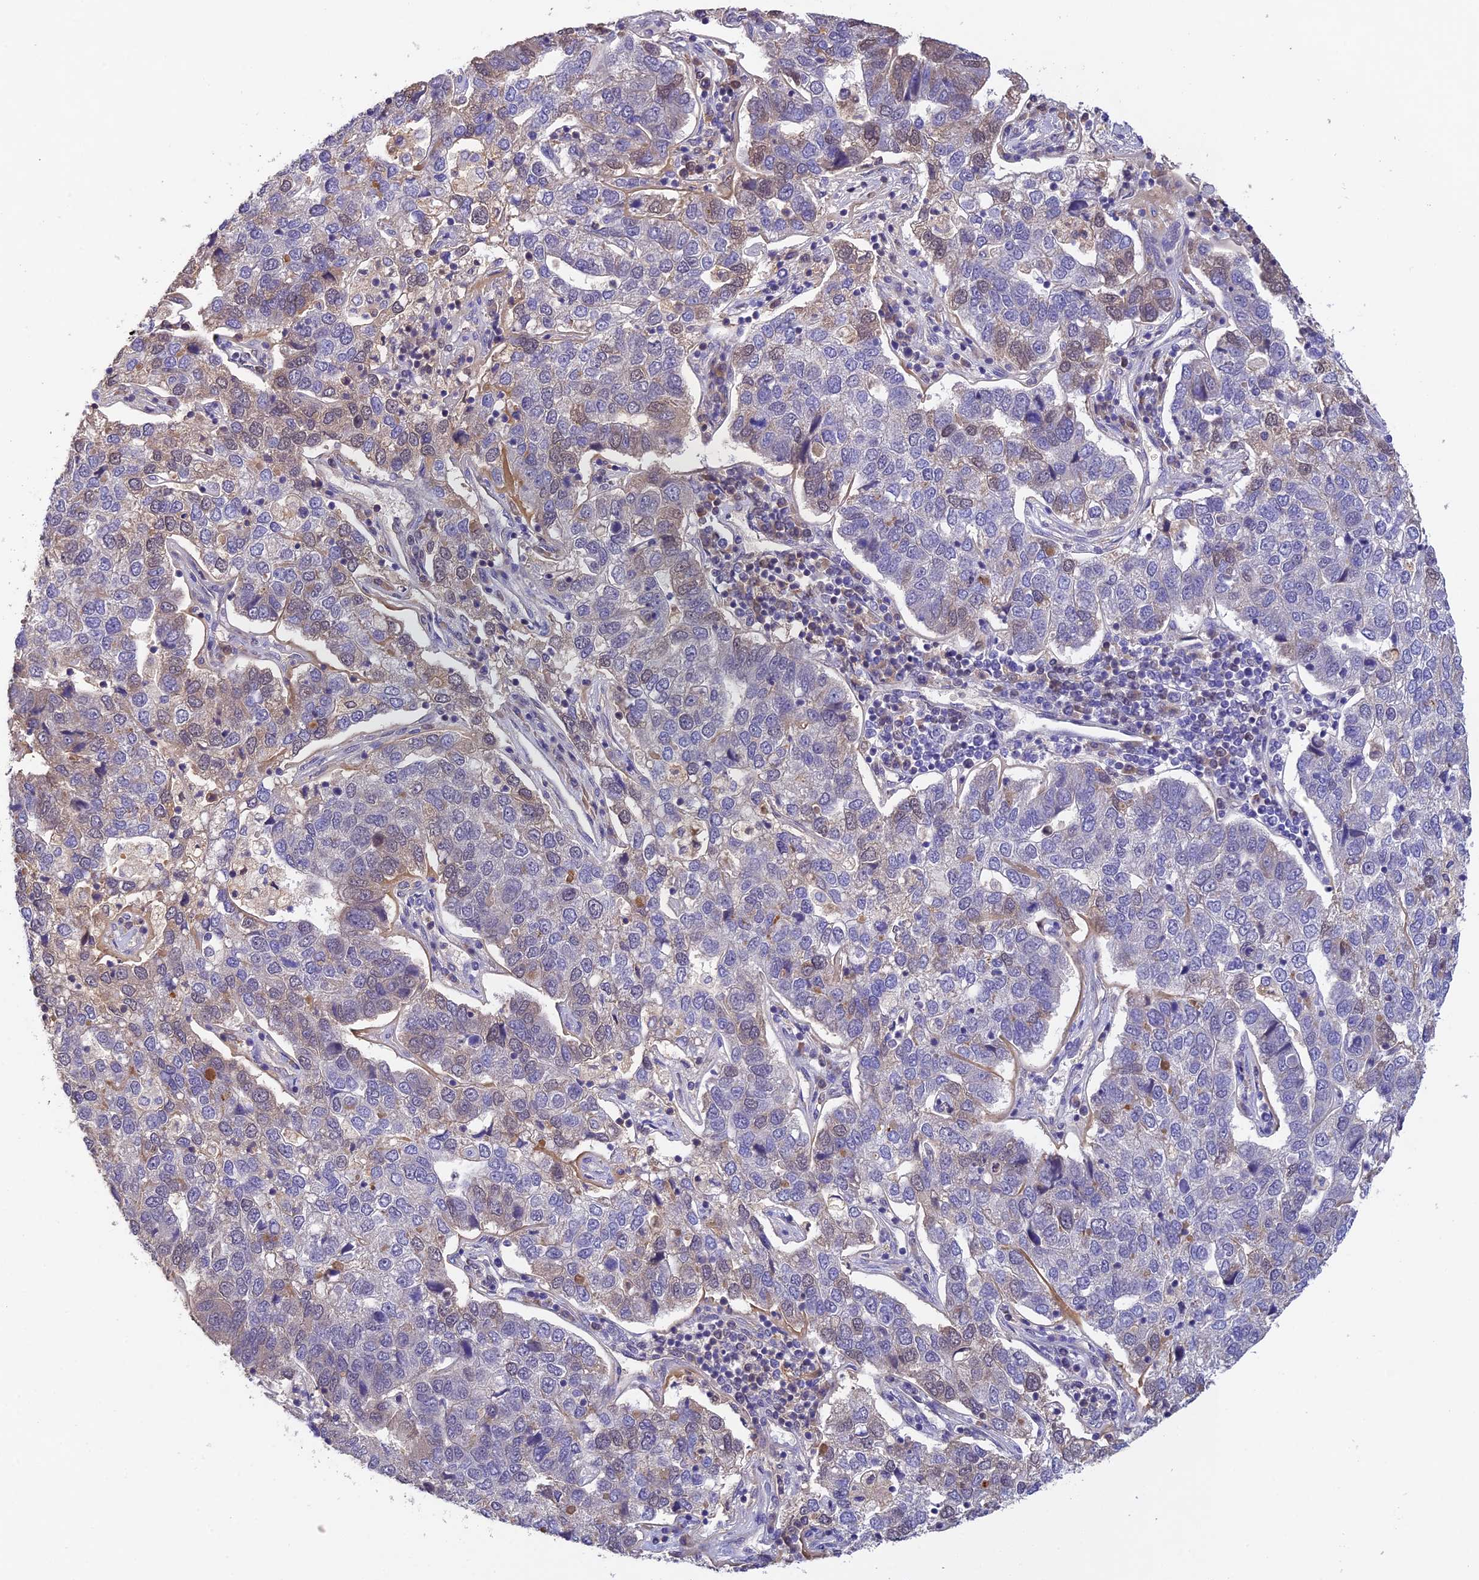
{"staining": {"intensity": "weak", "quantity": "<25%", "location": "nuclear"}, "tissue": "pancreatic cancer", "cell_type": "Tumor cells", "image_type": "cancer", "snomed": [{"axis": "morphology", "description": "Adenocarcinoma, NOS"}, {"axis": "topography", "description": "Pancreas"}], "caption": "Human pancreatic cancer stained for a protein using IHC exhibits no staining in tumor cells.", "gene": "ZNF436", "patient": {"sex": "female", "age": 61}}